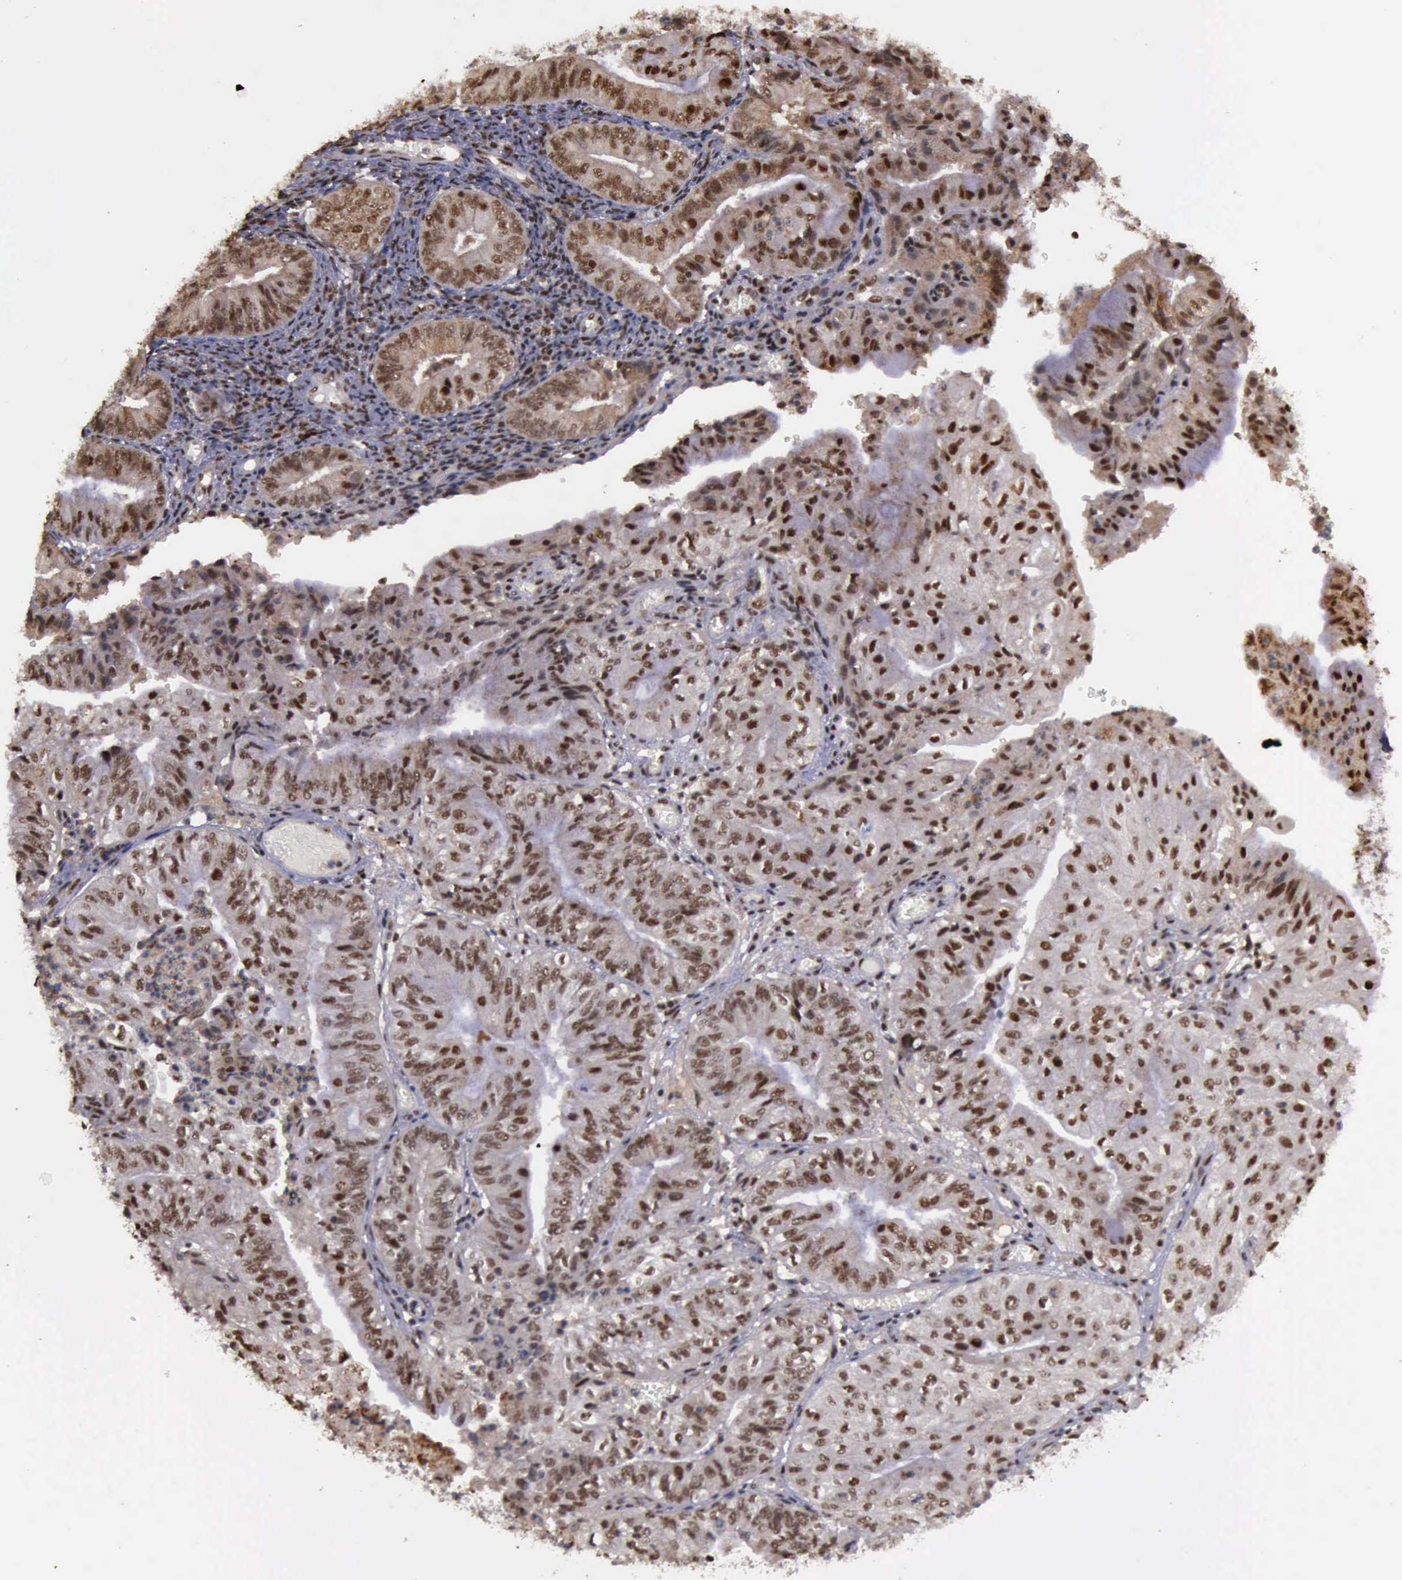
{"staining": {"intensity": "moderate", "quantity": ">75%", "location": "cytoplasmic/membranous,nuclear"}, "tissue": "endometrial cancer", "cell_type": "Tumor cells", "image_type": "cancer", "snomed": [{"axis": "morphology", "description": "Adenocarcinoma, NOS"}, {"axis": "topography", "description": "Endometrium"}], "caption": "A brown stain highlights moderate cytoplasmic/membranous and nuclear positivity of a protein in adenocarcinoma (endometrial) tumor cells.", "gene": "TRMT2A", "patient": {"sex": "female", "age": 55}}